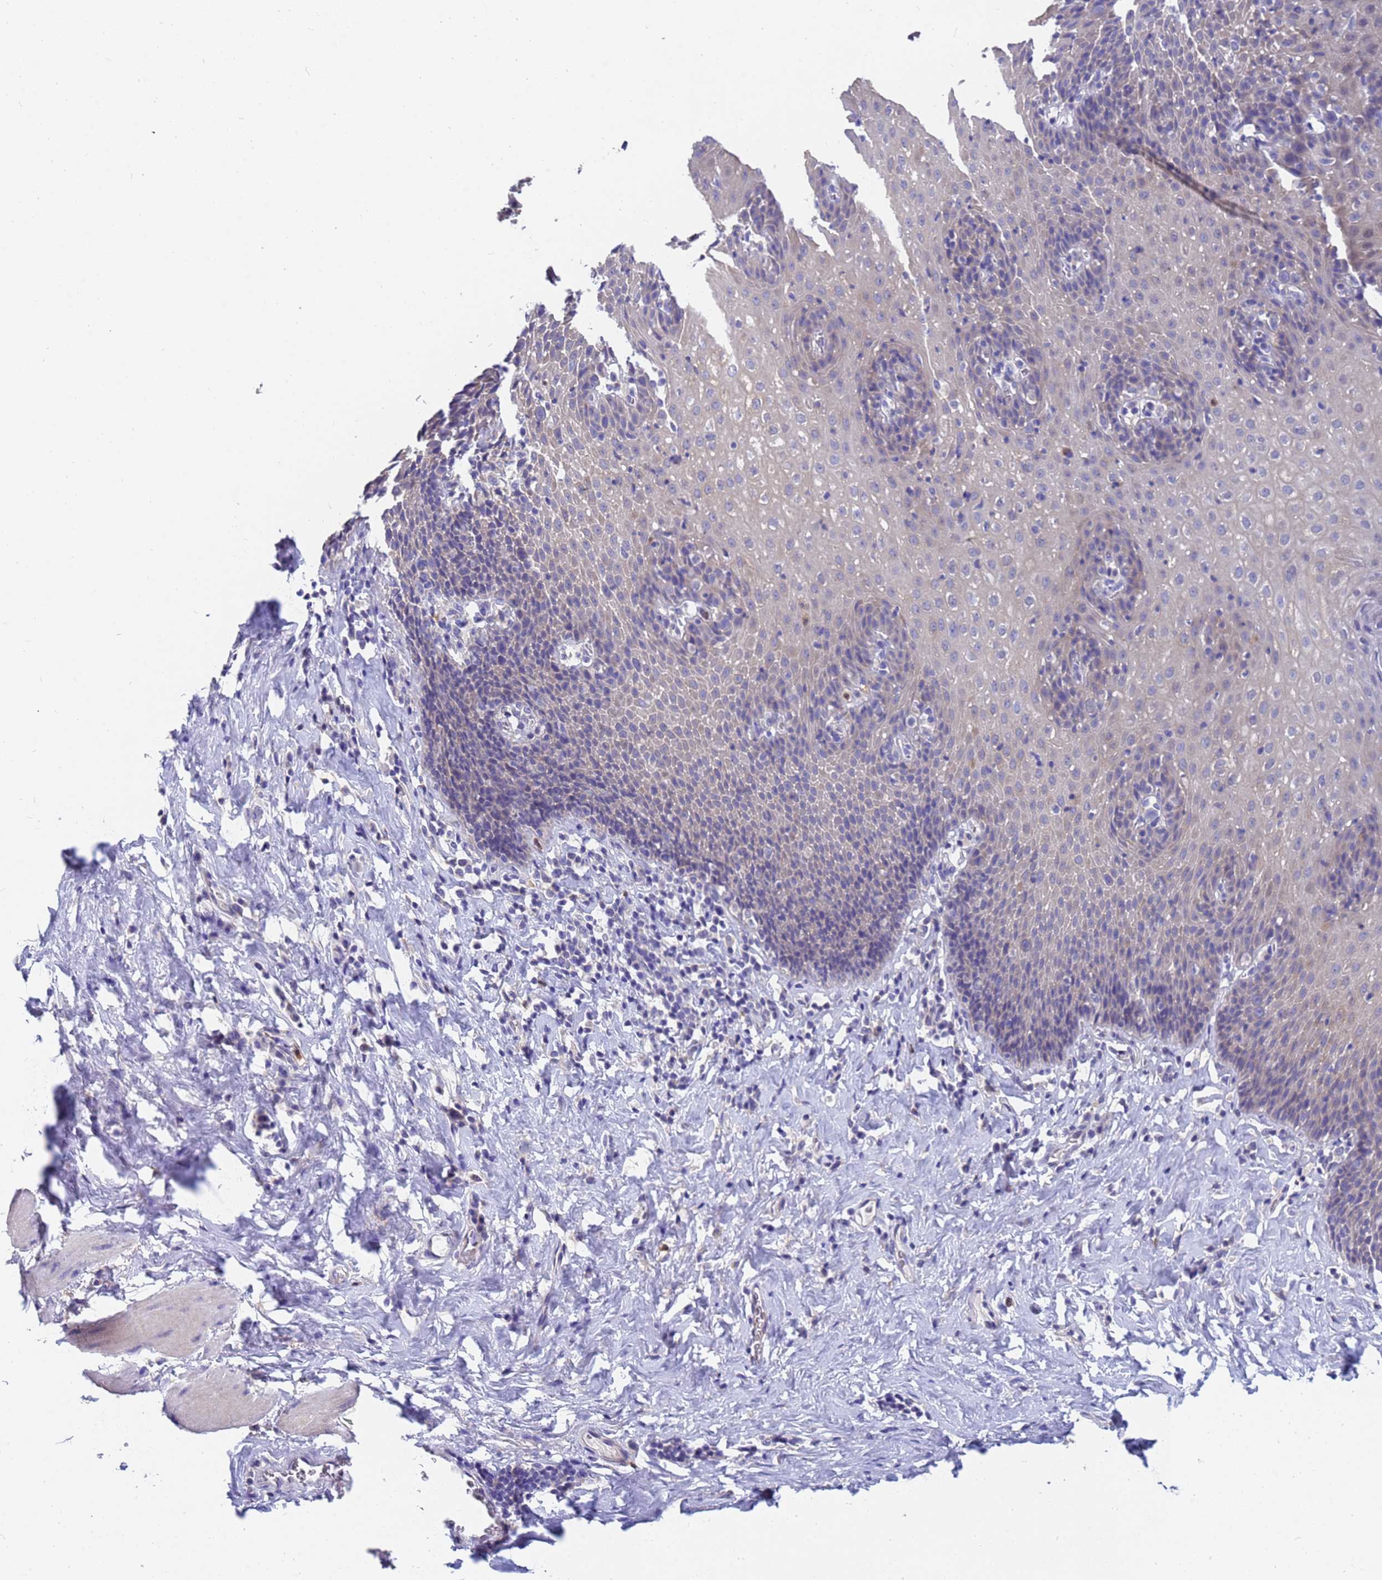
{"staining": {"intensity": "moderate", "quantity": "25%-75%", "location": "cytoplasmic/membranous"}, "tissue": "esophagus", "cell_type": "Squamous epithelial cells", "image_type": "normal", "snomed": [{"axis": "morphology", "description": "Normal tissue, NOS"}, {"axis": "topography", "description": "Esophagus"}], "caption": "Normal esophagus reveals moderate cytoplasmic/membranous positivity in about 25%-75% of squamous epithelial cells, visualized by immunohistochemistry.", "gene": "TTLL11", "patient": {"sex": "female", "age": 61}}